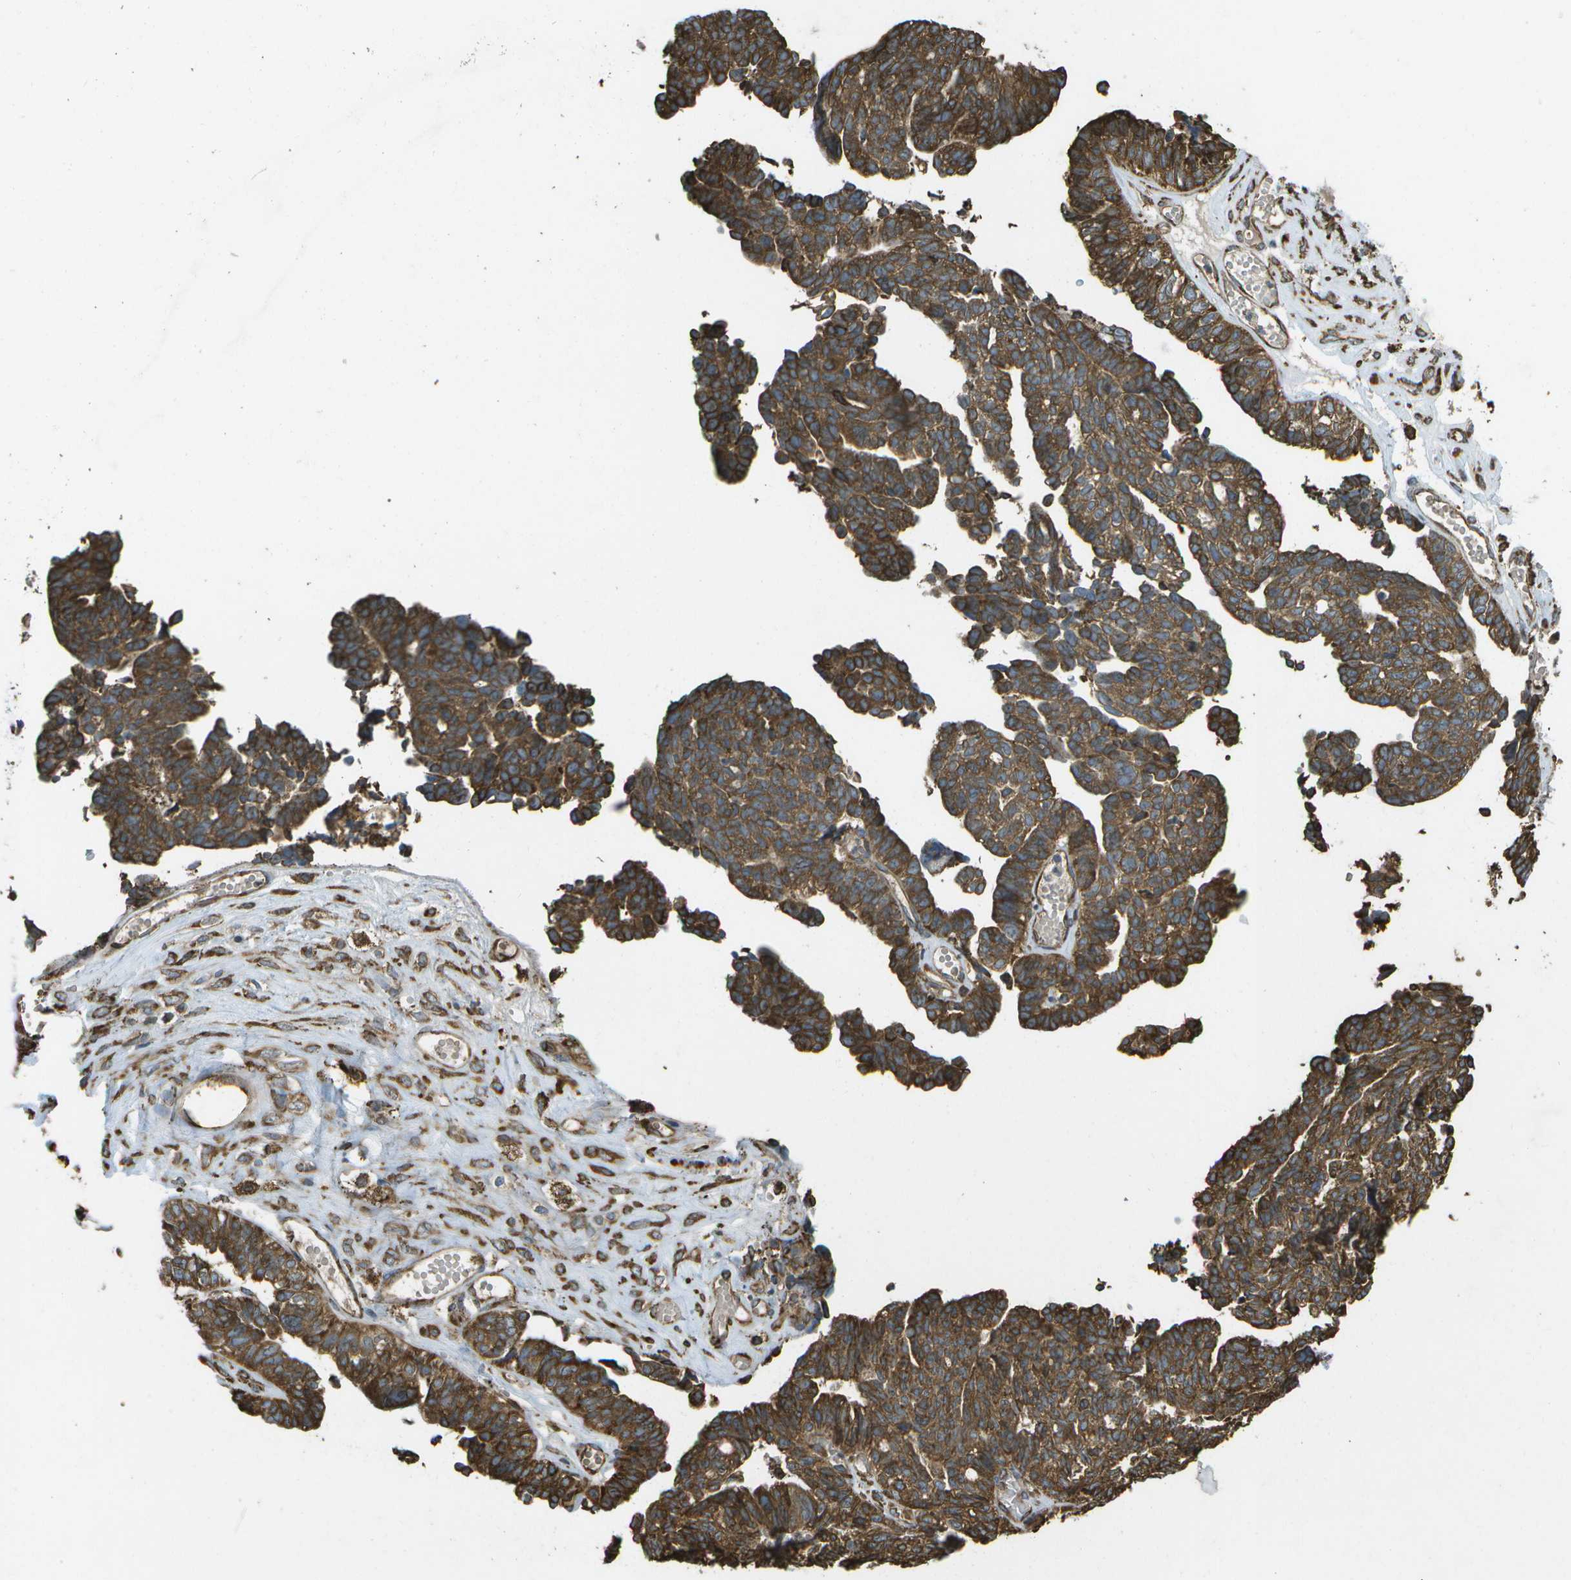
{"staining": {"intensity": "strong", "quantity": ">75%", "location": "cytoplasmic/membranous"}, "tissue": "ovarian cancer", "cell_type": "Tumor cells", "image_type": "cancer", "snomed": [{"axis": "morphology", "description": "Cystadenocarcinoma, serous, NOS"}, {"axis": "topography", "description": "Ovary"}], "caption": "Ovarian cancer (serous cystadenocarcinoma) was stained to show a protein in brown. There is high levels of strong cytoplasmic/membranous expression in about >75% of tumor cells. (Brightfield microscopy of DAB IHC at high magnification).", "gene": "PDIA4", "patient": {"sex": "female", "age": 79}}